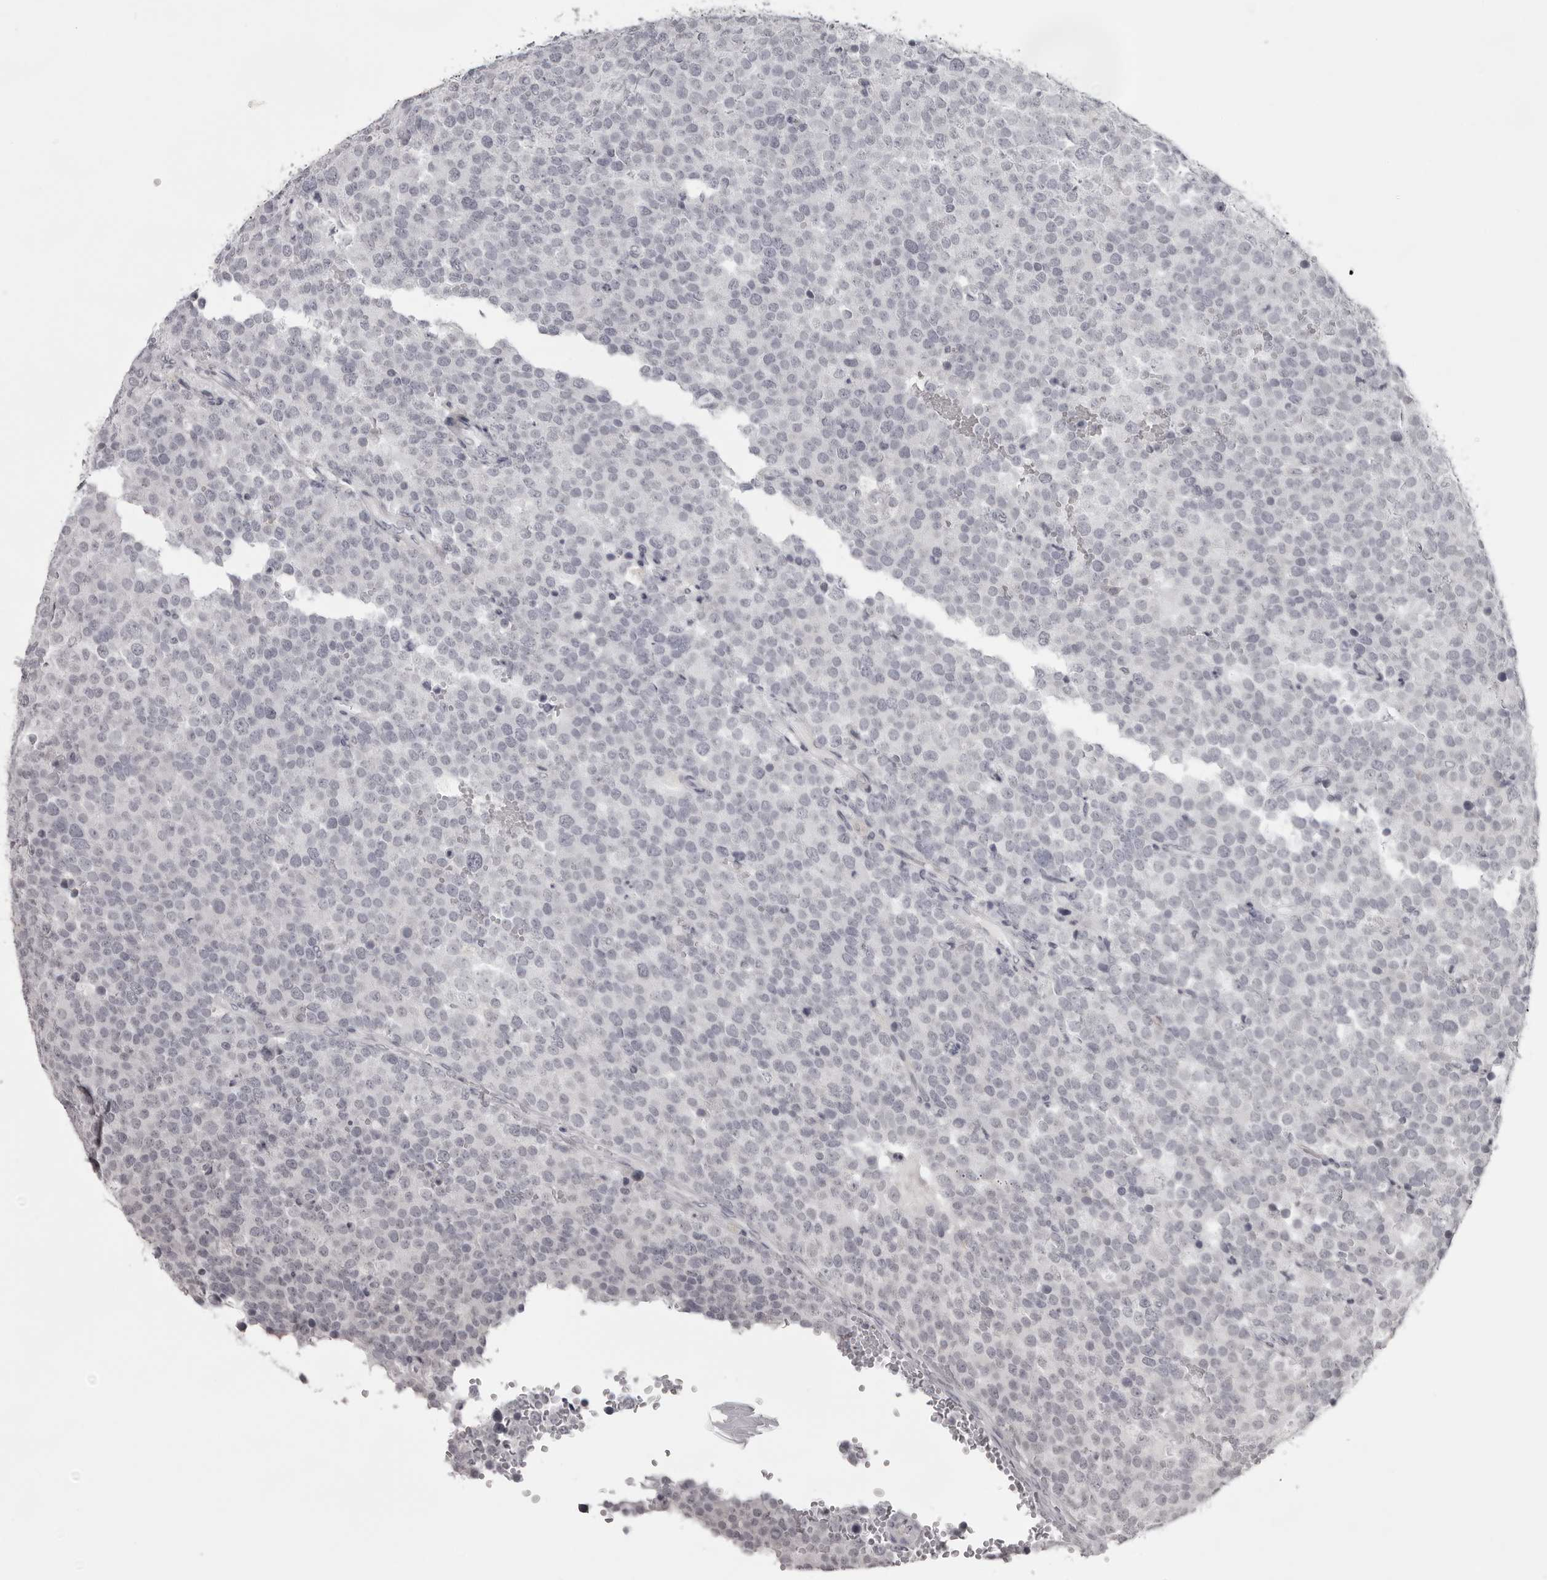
{"staining": {"intensity": "negative", "quantity": "none", "location": "none"}, "tissue": "testis cancer", "cell_type": "Tumor cells", "image_type": "cancer", "snomed": [{"axis": "morphology", "description": "Seminoma, NOS"}, {"axis": "topography", "description": "Testis"}], "caption": "DAB (3,3'-diaminobenzidine) immunohistochemical staining of human testis cancer exhibits no significant positivity in tumor cells.", "gene": "NUDT18", "patient": {"sex": "male", "age": 71}}